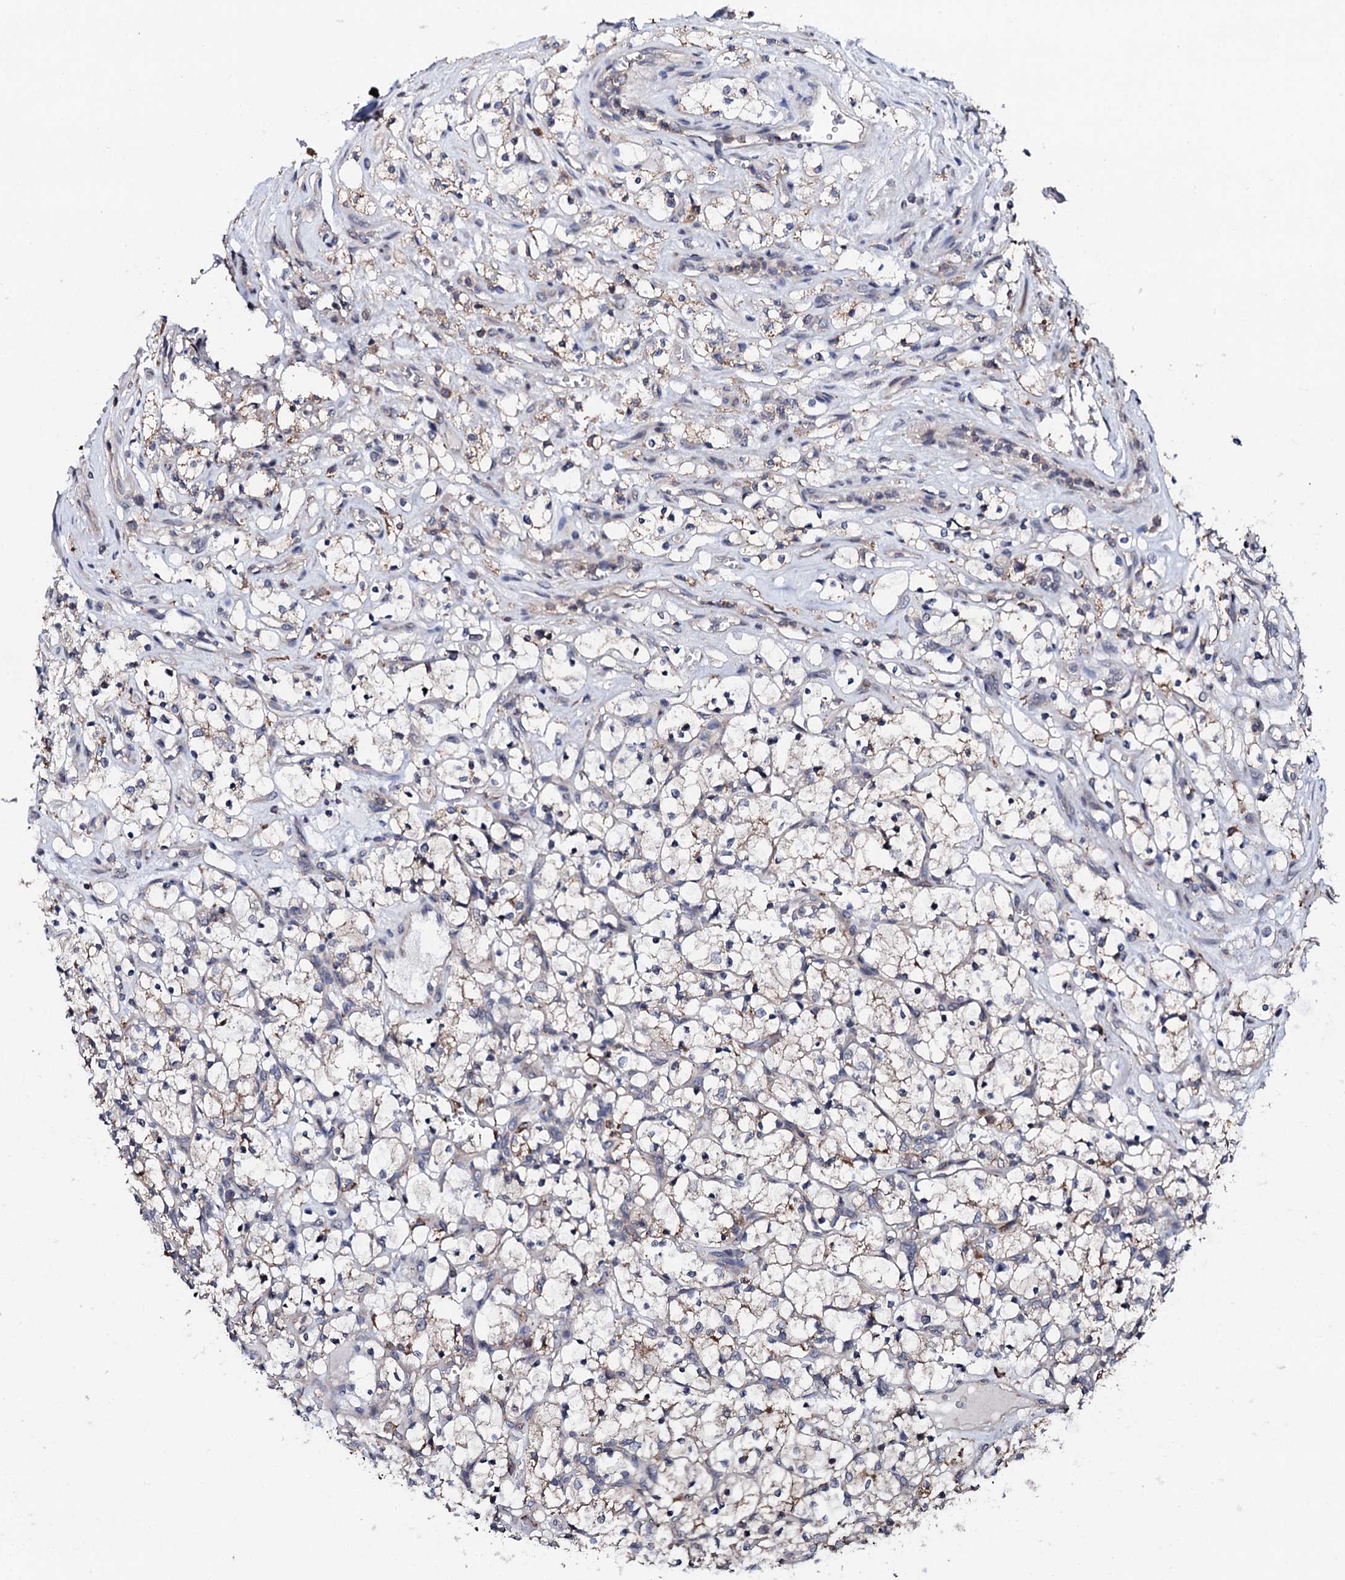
{"staining": {"intensity": "weak", "quantity": "<25%", "location": "cytoplasmic/membranous"}, "tissue": "renal cancer", "cell_type": "Tumor cells", "image_type": "cancer", "snomed": [{"axis": "morphology", "description": "Adenocarcinoma, NOS"}, {"axis": "topography", "description": "Kidney"}], "caption": "Protein analysis of renal cancer (adenocarcinoma) reveals no significant positivity in tumor cells.", "gene": "EDC3", "patient": {"sex": "female", "age": 69}}